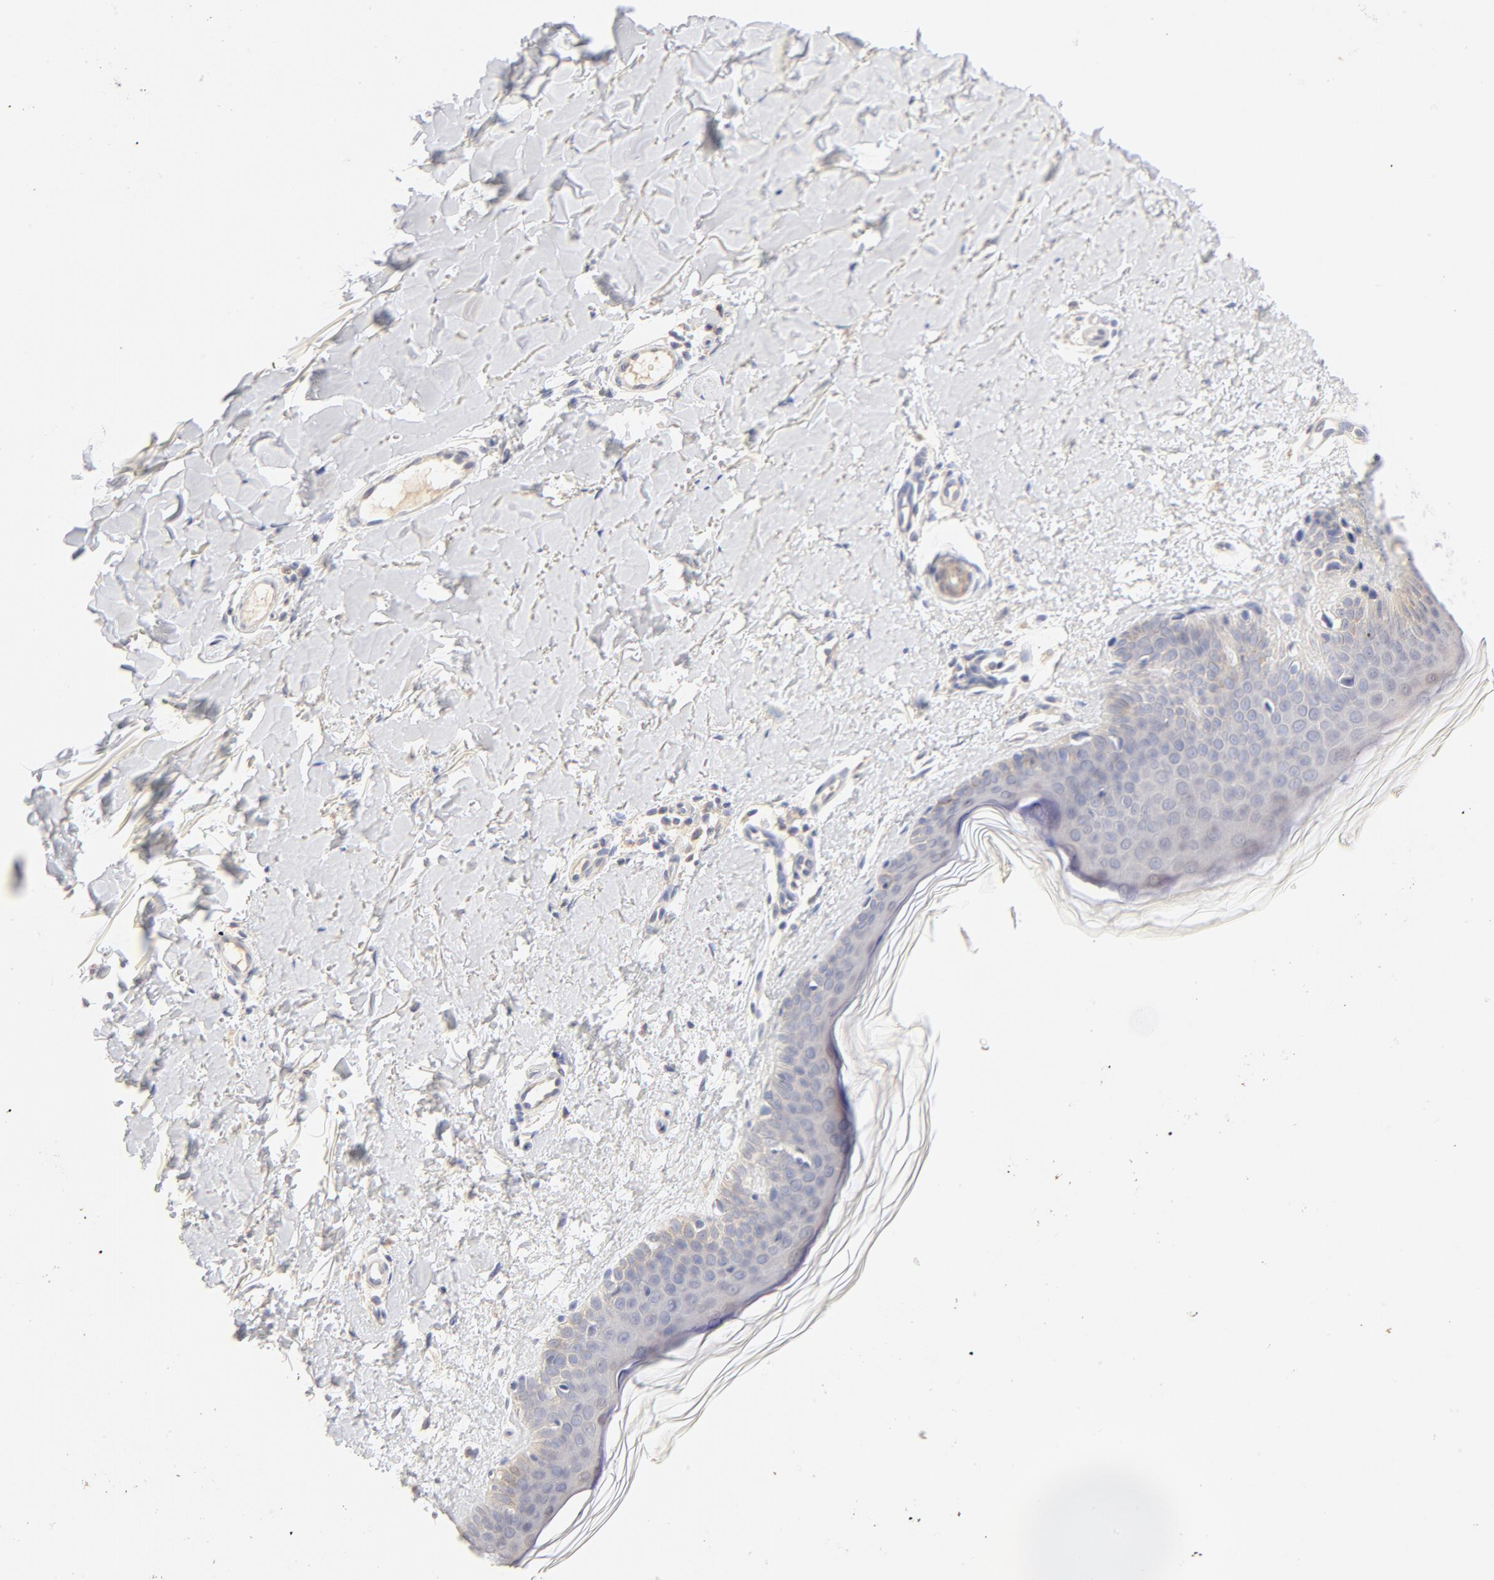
{"staining": {"intensity": "negative", "quantity": "none", "location": "none"}, "tissue": "skin", "cell_type": "Fibroblasts", "image_type": "normal", "snomed": [{"axis": "morphology", "description": "Normal tissue, NOS"}, {"axis": "topography", "description": "Skin"}], "caption": "Benign skin was stained to show a protein in brown. There is no significant staining in fibroblasts. The staining was performed using DAB to visualize the protein expression in brown, while the nuclei were stained in blue with hematoxylin (Magnification: 20x).", "gene": "MTERF2", "patient": {"sex": "female", "age": 56}}